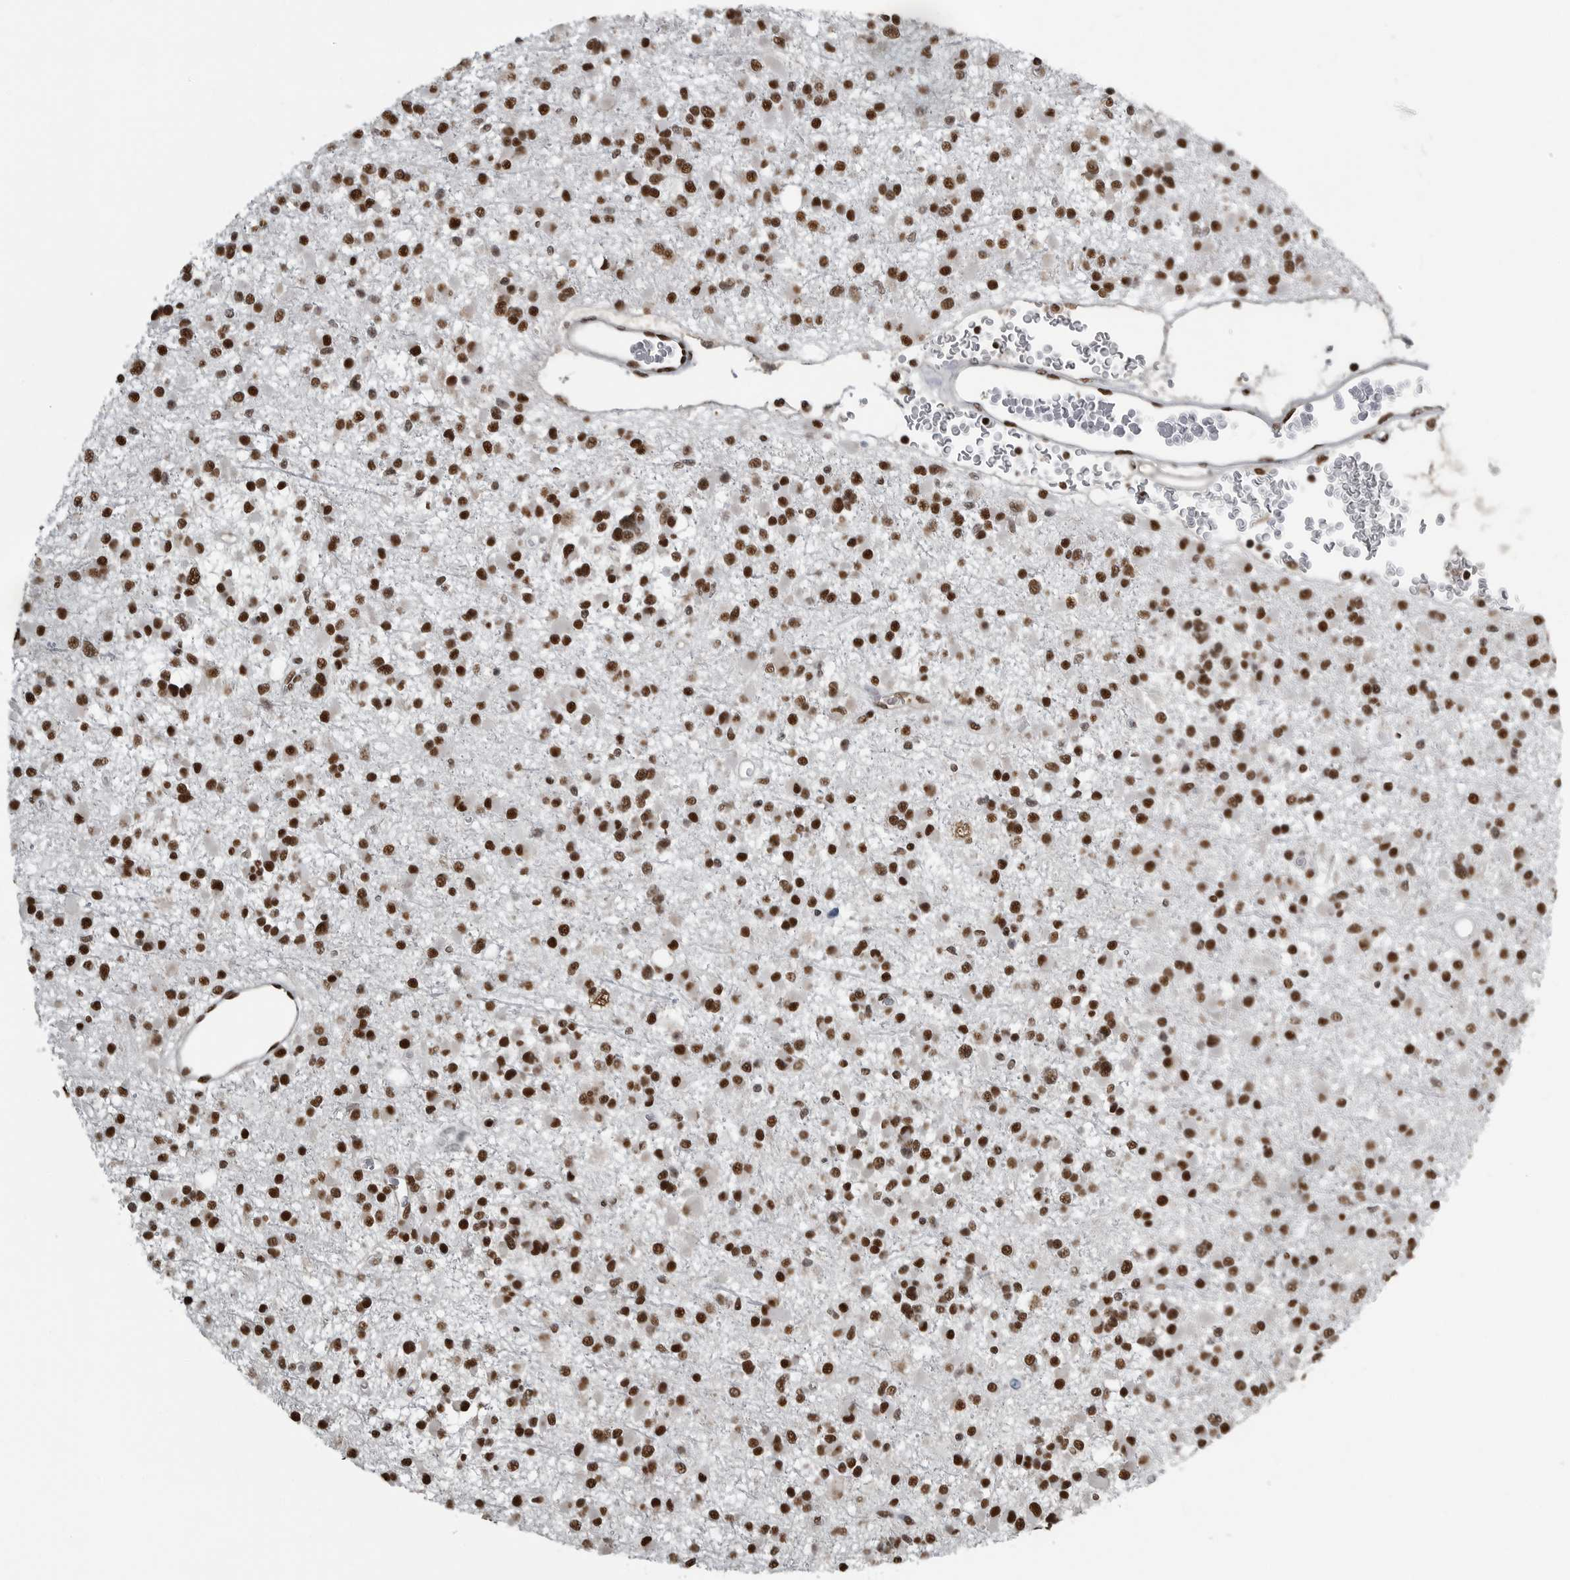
{"staining": {"intensity": "strong", "quantity": ">75%", "location": "nuclear"}, "tissue": "glioma", "cell_type": "Tumor cells", "image_type": "cancer", "snomed": [{"axis": "morphology", "description": "Glioma, malignant, Low grade"}, {"axis": "topography", "description": "Brain"}], "caption": "Immunohistochemical staining of human glioma demonstrates strong nuclear protein expression in about >75% of tumor cells. The protein is shown in brown color, while the nuclei are stained blue.", "gene": "TGS1", "patient": {"sex": "female", "age": 22}}